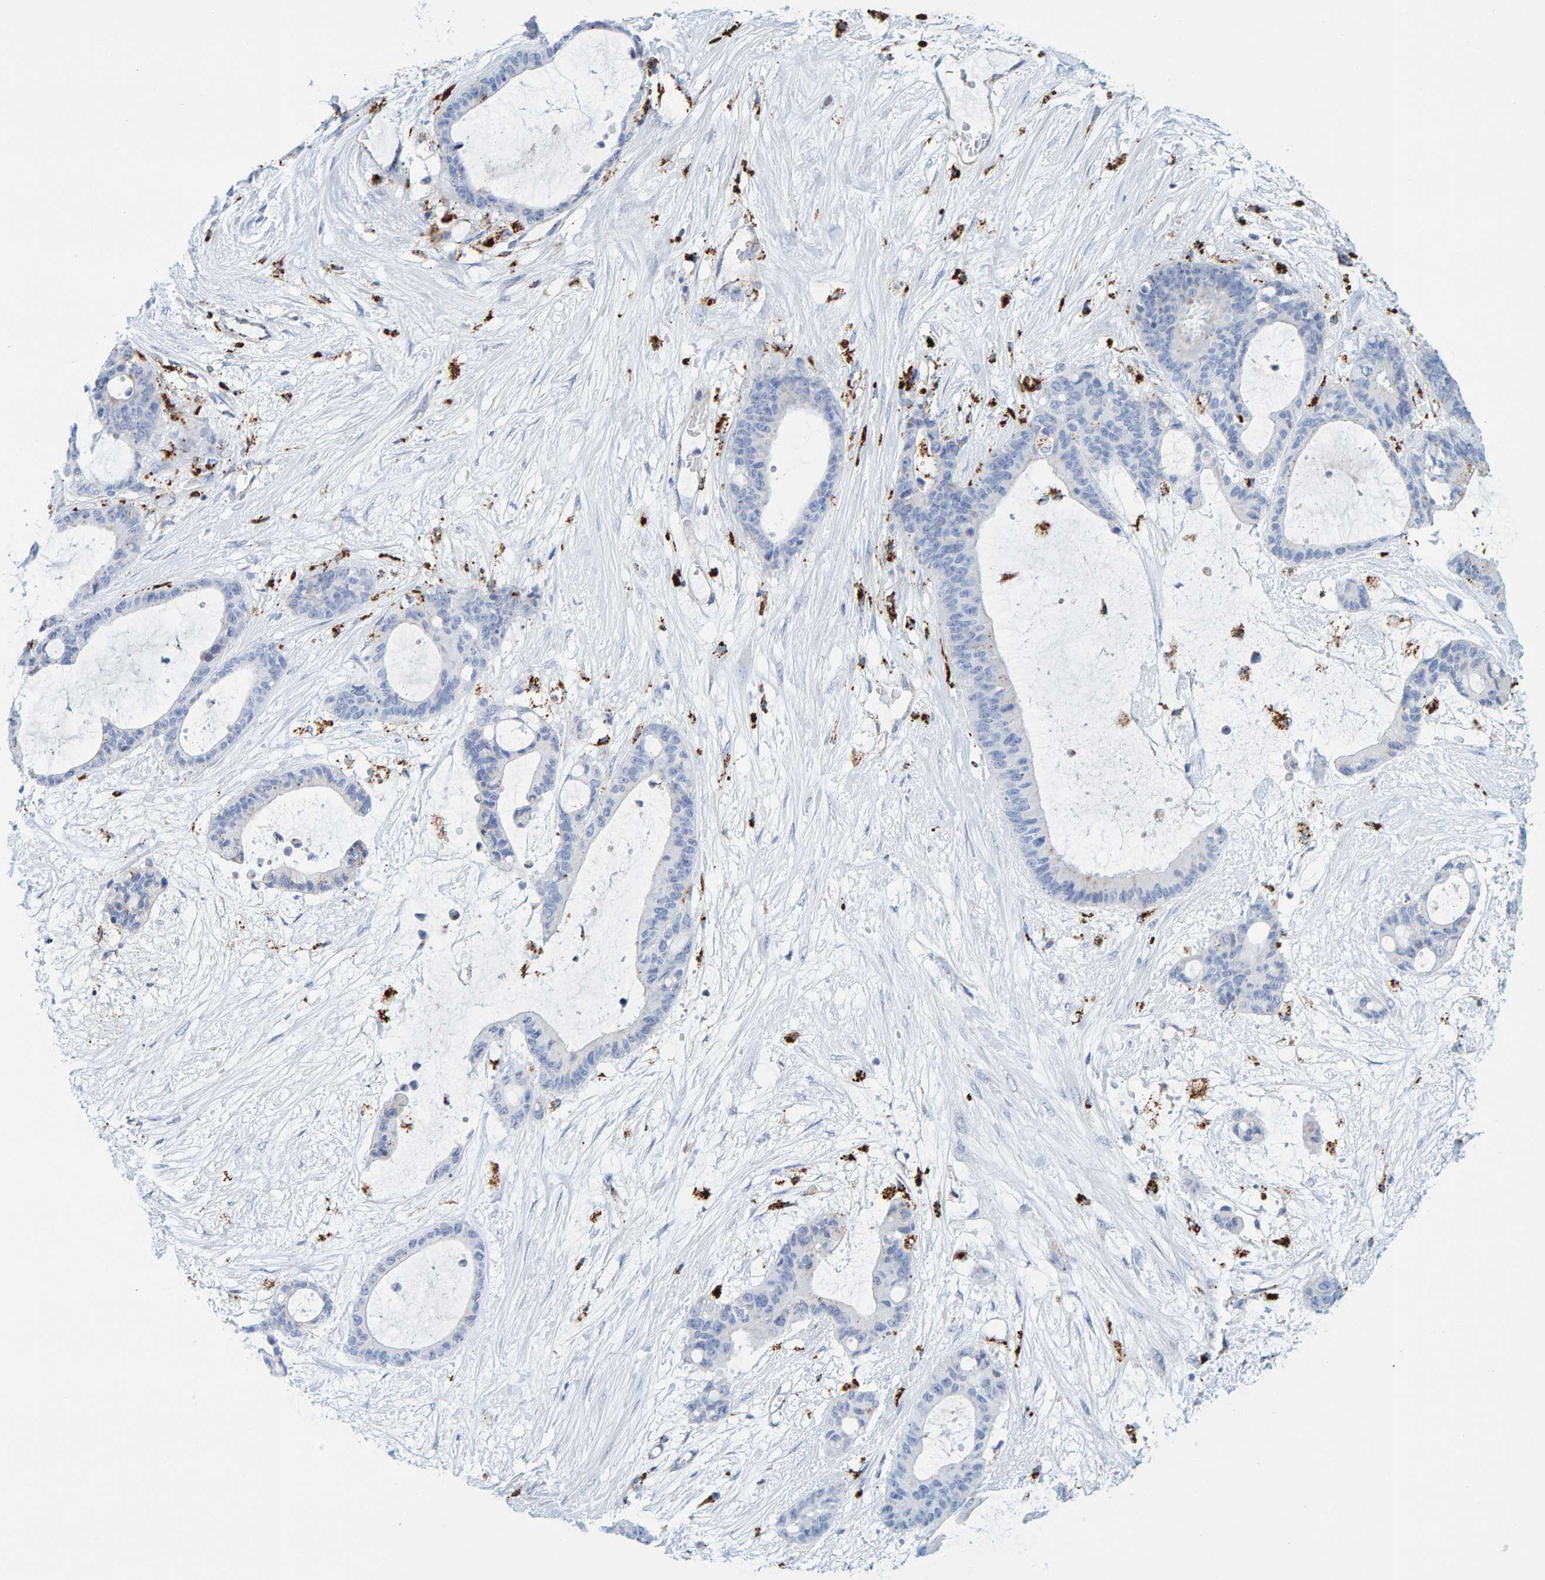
{"staining": {"intensity": "negative", "quantity": "none", "location": "none"}, "tissue": "liver cancer", "cell_type": "Tumor cells", "image_type": "cancer", "snomed": [{"axis": "morphology", "description": "Cholangiocarcinoma"}, {"axis": "topography", "description": "Liver"}], "caption": "Protein analysis of liver cancer demonstrates no significant positivity in tumor cells.", "gene": "BIN3", "patient": {"sex": "female", "age": 73}}